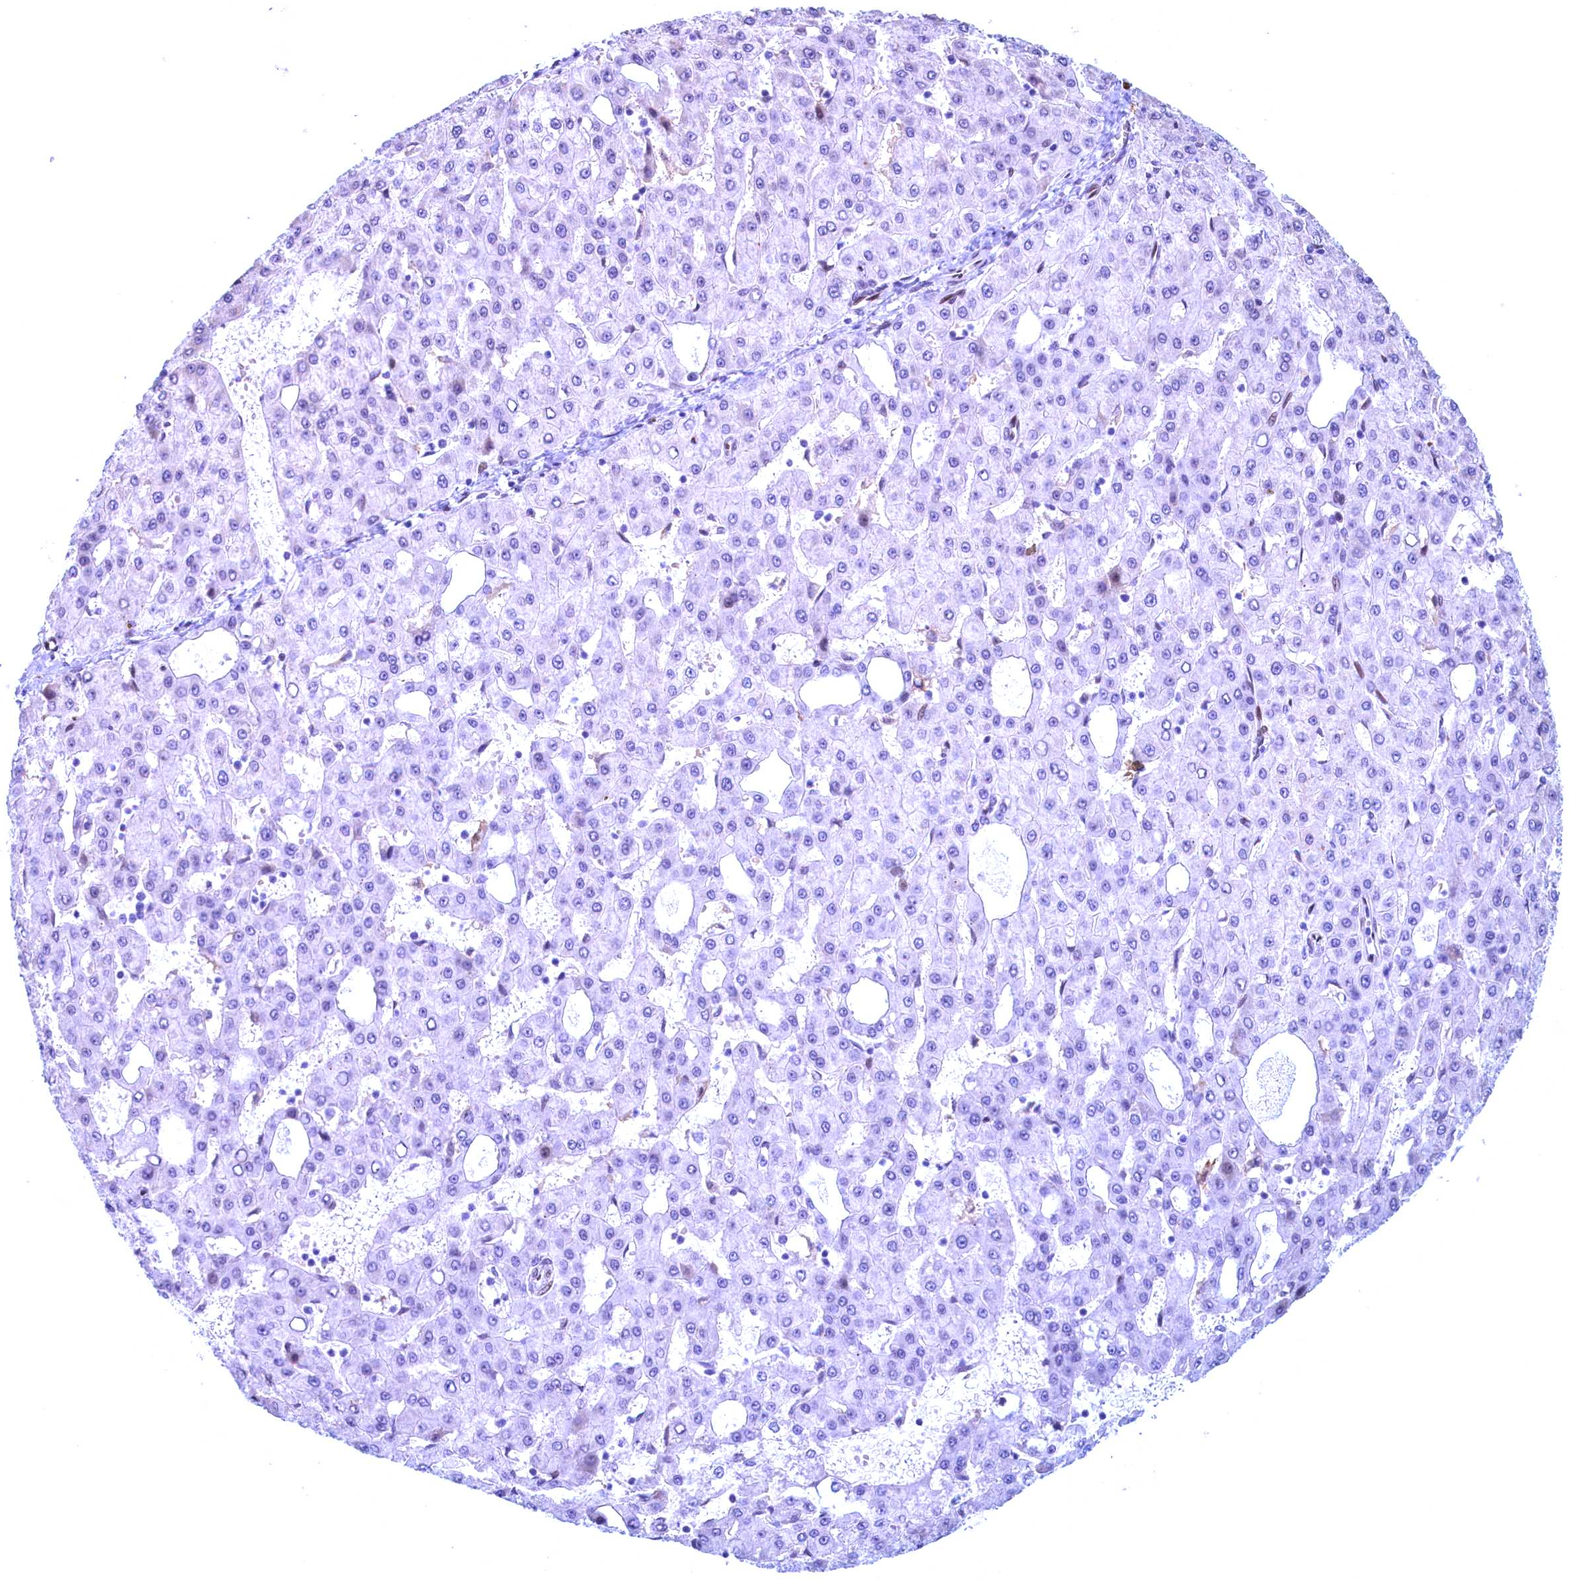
{"staining": {"intensity": "negative", "quantity": "none", "location": "none"}, "tissue": "liver cancer", "cell_type": "Tumor cells", "image_type": "cancer", "snomed": [{"axis": "morphology", "description": "Carcinoma, Hepatocellular, NOS"}, {"axis": "topography", "description": "Liver"}], "caption": "Immunohistochemistry image of neoplastic tissue: human liver hepatocellular carcinoma stained with DAB (3,3'-diaminobenzidine) exhibits no significant protein expression in tumor cells.", "gene": "GPSM1", "patient": {"sex": "male", "age": 47}}